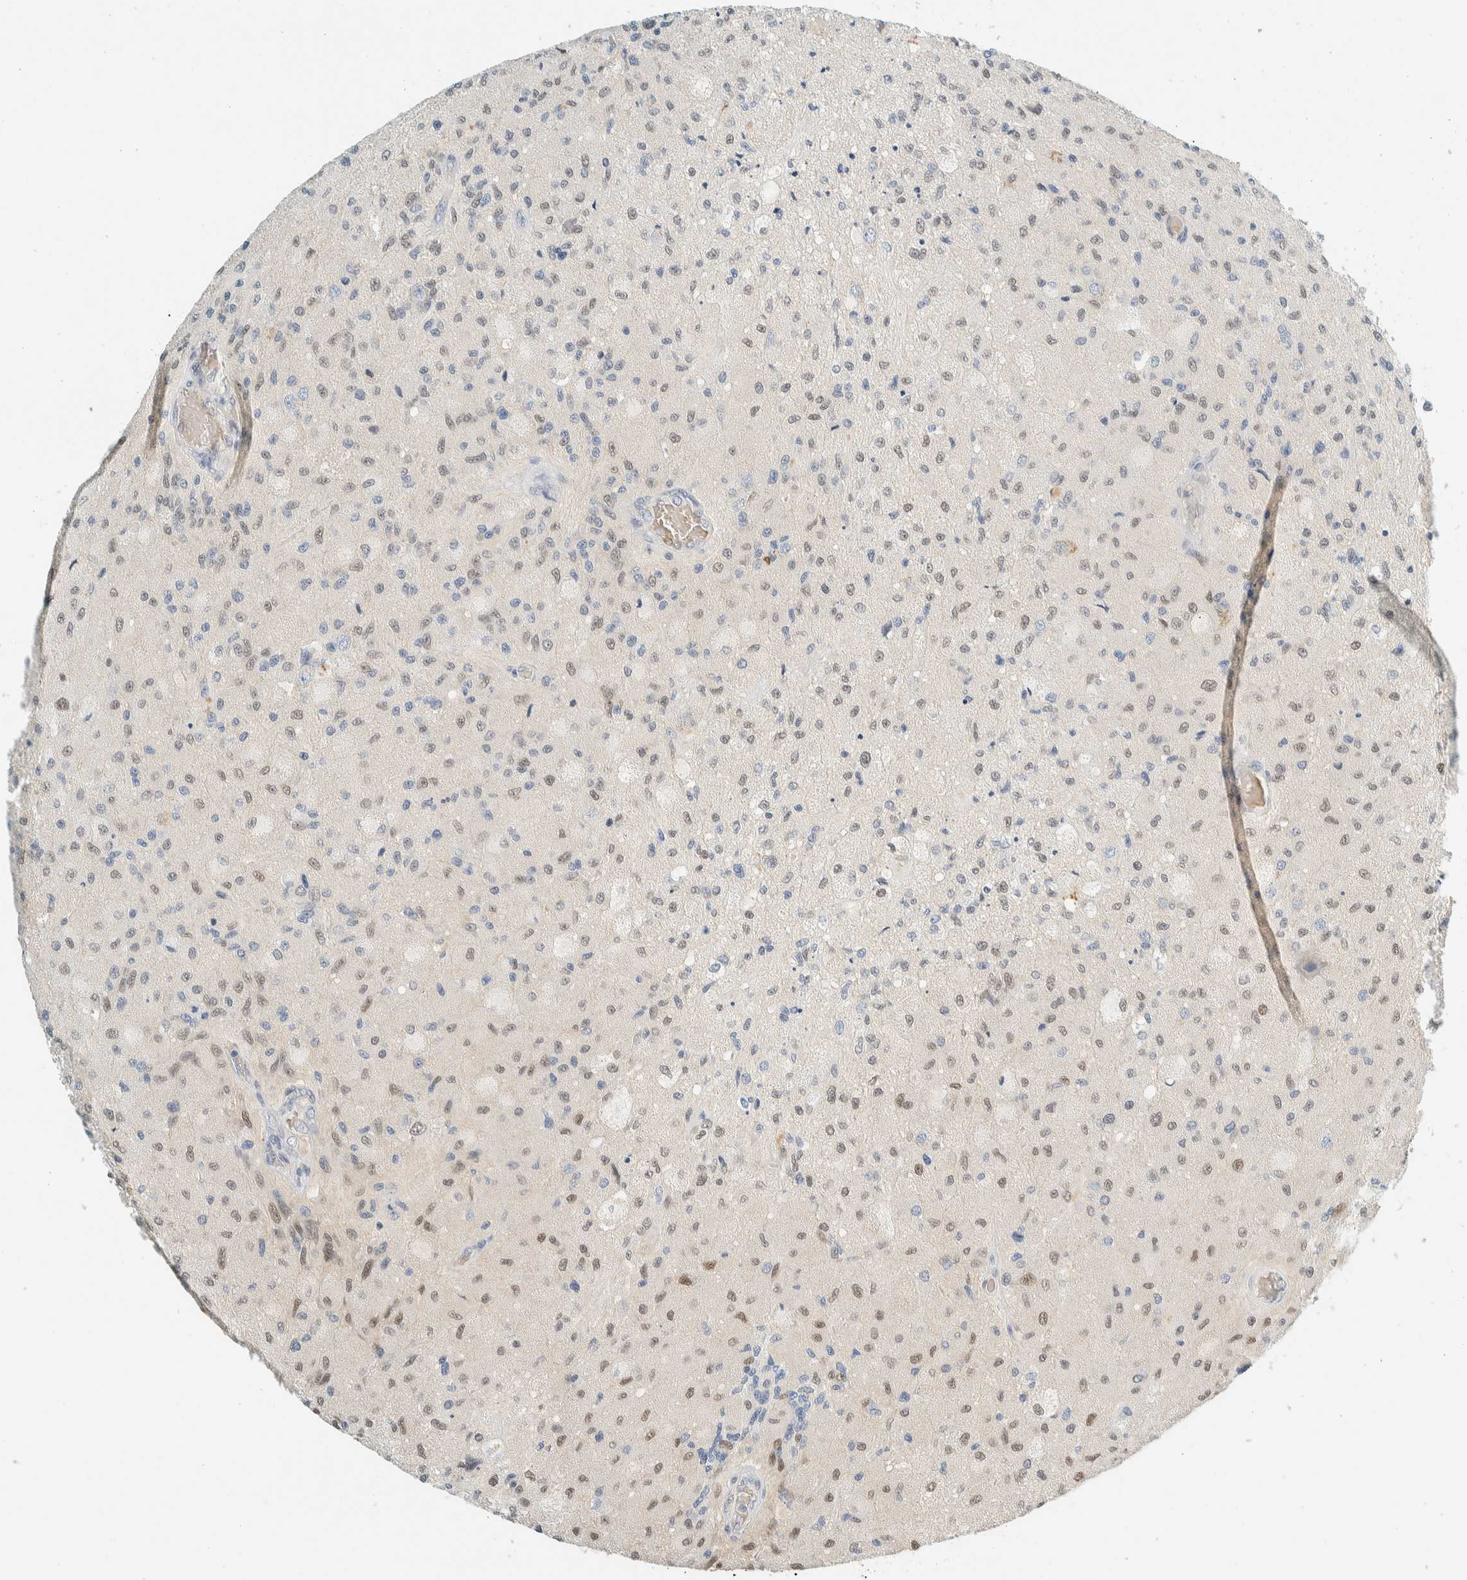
{"staining": {"intensity": "weak", "quantity": "25%-75%", "location": "nuclear"}, "tissue": "glioma", "cell_type": "Tumor cells", "image_type": "cancer", "snomed": [{"axis": "morphology", "description": "Normal tissue, NOS"}, {"axis": "morphology", "description": "Glioma, malignant, High grade"}, {"axis": "topography", "description": "Cerebral cortex"}], "caption": "Protein staining exhibits weak nuclear expression in about 25%-75% of tumor cells in glioma. Nuclei are stained in blue.", "gene": "TSTD2", "patient": {"sex": "male", "age": 77}}